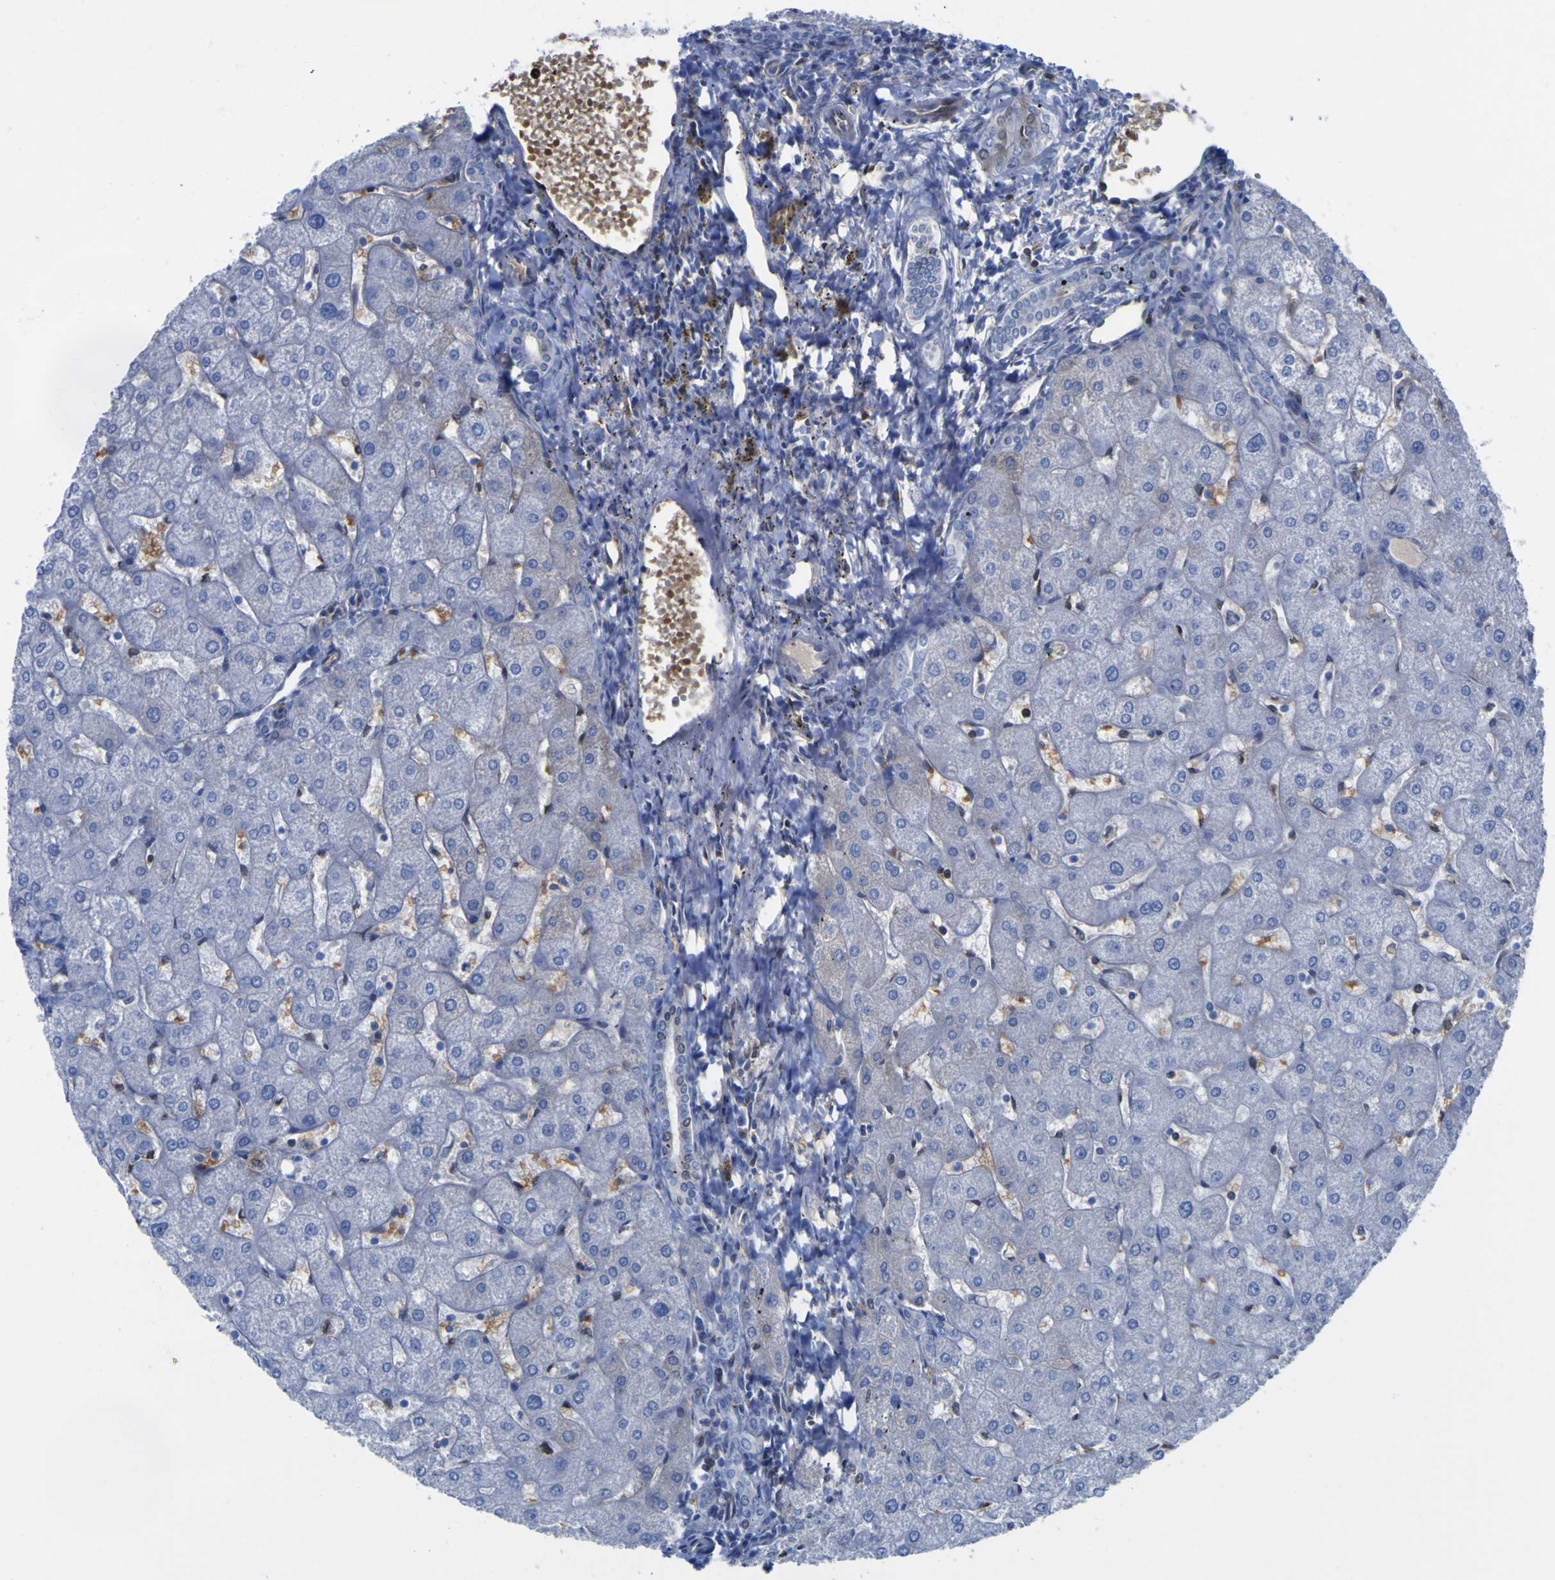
{"staining": {"intensity": "negative", "quantity": "none", "location": "none"}, "tissue": "liver", "cell_type": "Cholangiocytes", "image_type": "normal", "snomed": [{"axis": "morphology", "description": "Normal tissue, NOS"}, {"axis": "topography", "description": "Liver"}], "caption": "Immunohistochemistry image of normal liver stained for a protein (brown), which reveals no positivity in cholangiocytes.", "gene": "GCM1", "patient": {"sex": "male", "age": 67}}